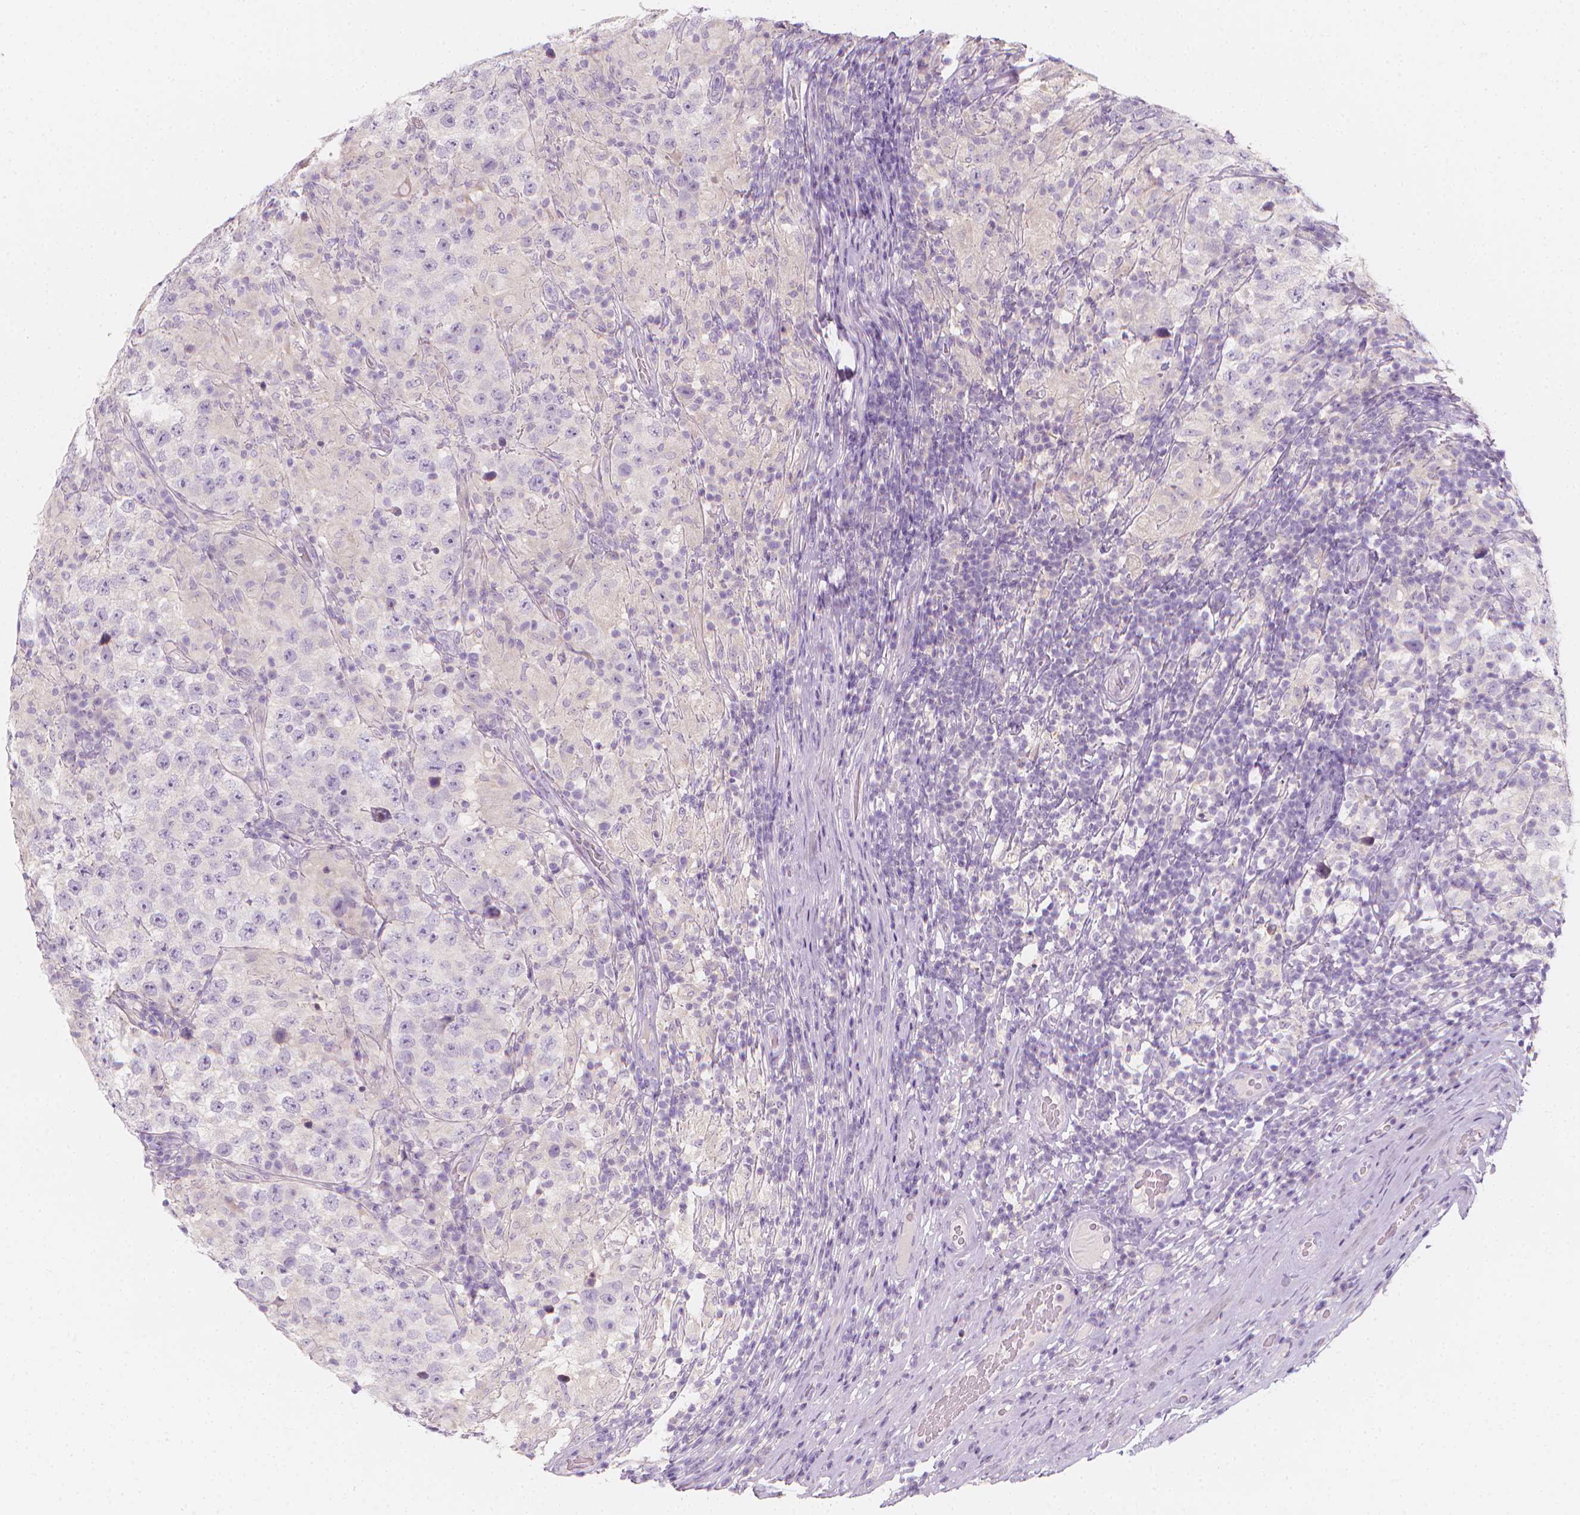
{"staining": {"intensity": "negative", "quantity": "none", "location": "none"}, "tissue": "testis cancer", "cell_type": "Tumor cells", "image_type": "cancer", "snomed": [{"axis": "morphology", "description": "Seminoma, NOS"}, {"axis": "morphology", "description": "Carcinoma, Embryonal, NOS"}, {"axis": "topography", "description": "Testis"}], "caption": "Human testis cancer (seminoma) stained for a protein using immunohistochemistry reveals no expression in tumor cells.", "gene": "RBFOX1", "patient": {"sex": "male", "age": 41}}